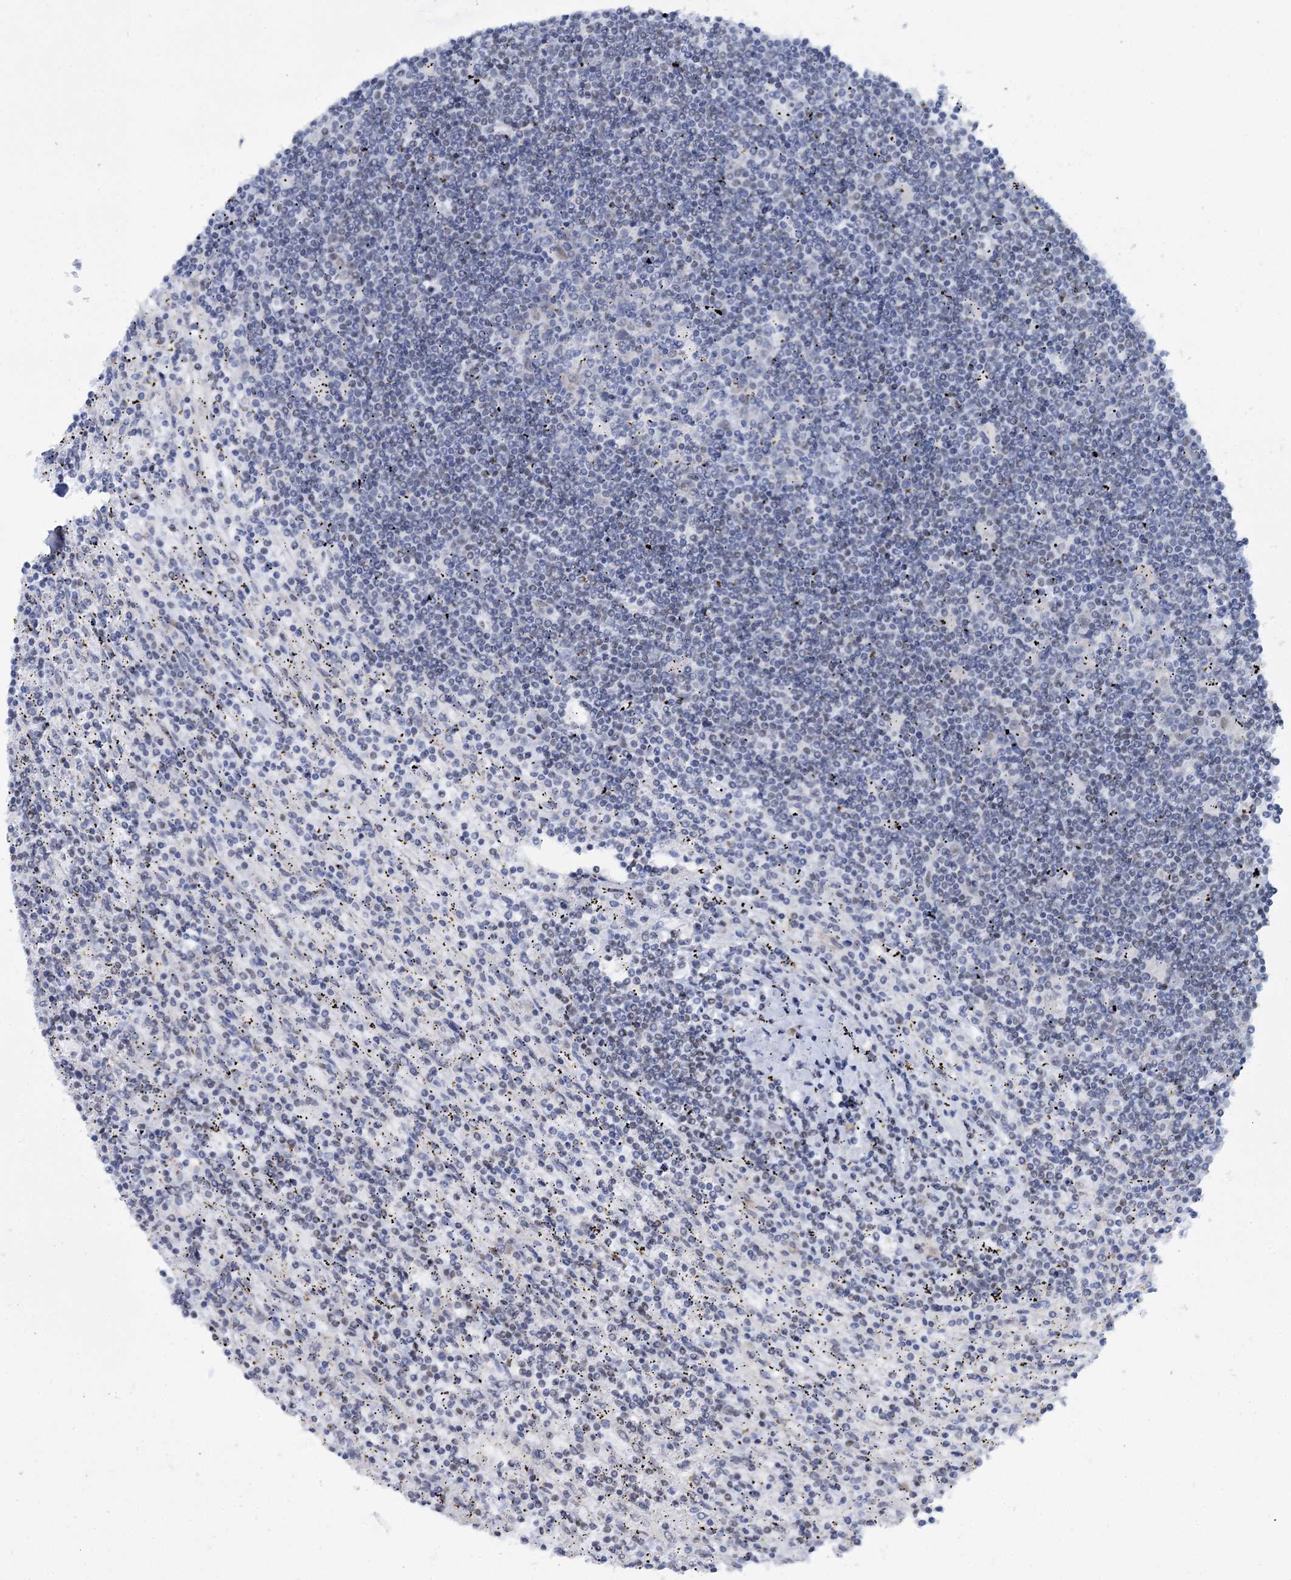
{"staining": {"intensity": "negative", "quantity": "none", "location": "none"}, "tissue": "lymphoma", "cell_type": "Tumor cells", "image_type": "cancer", "snomed": [{"axis": "morphology", "description": "Malignant lymphoma, non-Hodgkin's type, Low grade"}, {"axis": "topography", "description": "Spleen"}], "caption": "Immunohistochemical staining of human lymphoma reveals no significant positivity in tumor cells. Brightfield microscopy of immunohistochemistry stained with DAB (brown) and hematoxylin (blue), captured at high magnification.", "gene": "SREK1", "patient": {"sex": "male", "age": 76}}